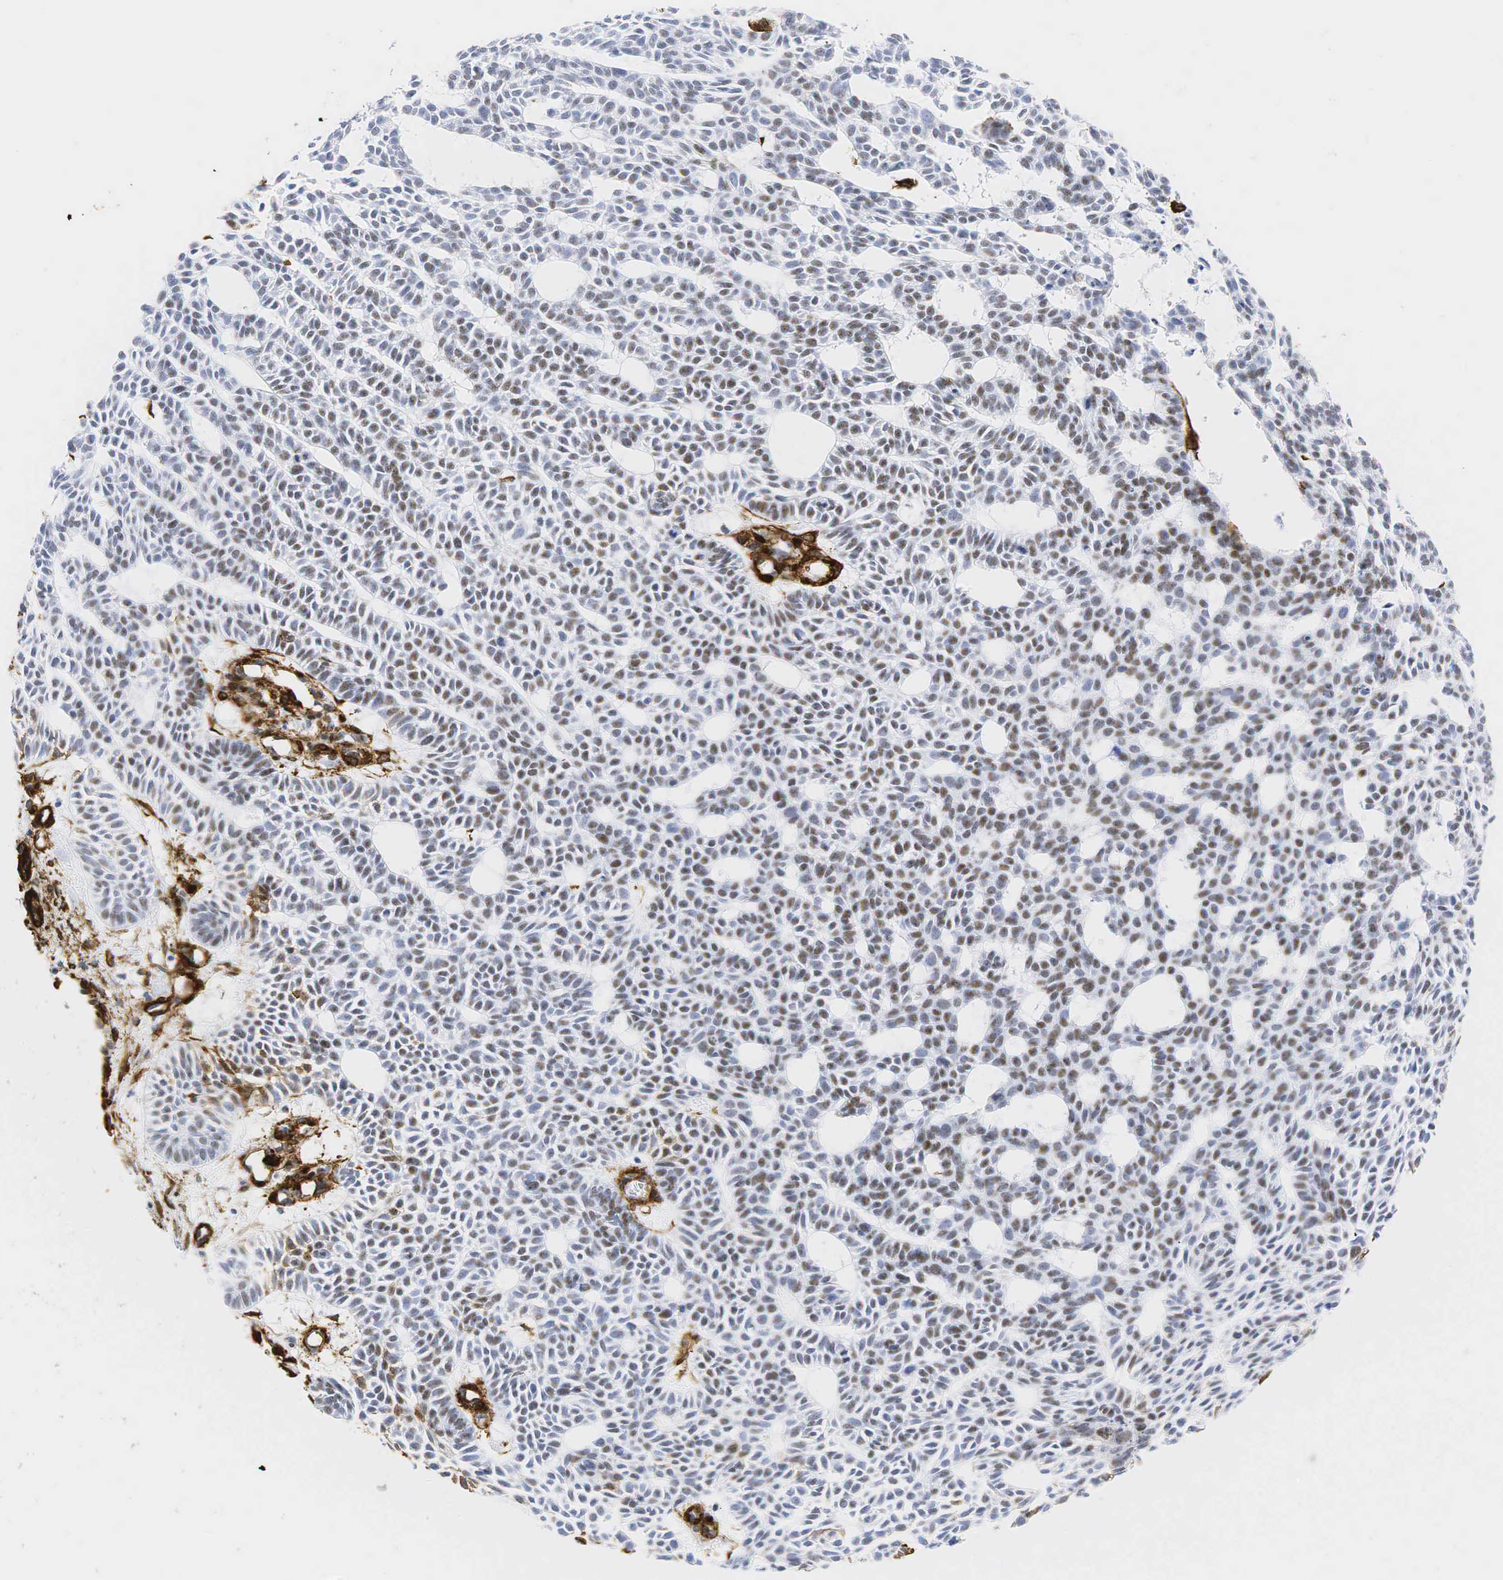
{"staining": {"intensity": "moderate", "quantity": "25%-75%", "location": "cytoplasmic/membranous,nuclear"}, "tissue": "skin cancer", "cell_type": "Tumor cells", "image_type": "cancer", "snomed": [{"axis": "morphology", "description": "Basal cell carcinoma"}, {"axis": "topography", "description": "Skin"}], "caption": "Protein analysis of skin cancer (basal cell carcinoma) tissue demonstrates moderate cytoplasmic/membranous and nuclear positivity in approximately 25%-75% of tumor cells.", "gene": "ACTA2", "patient": {"sex": "male", "age": 75}}